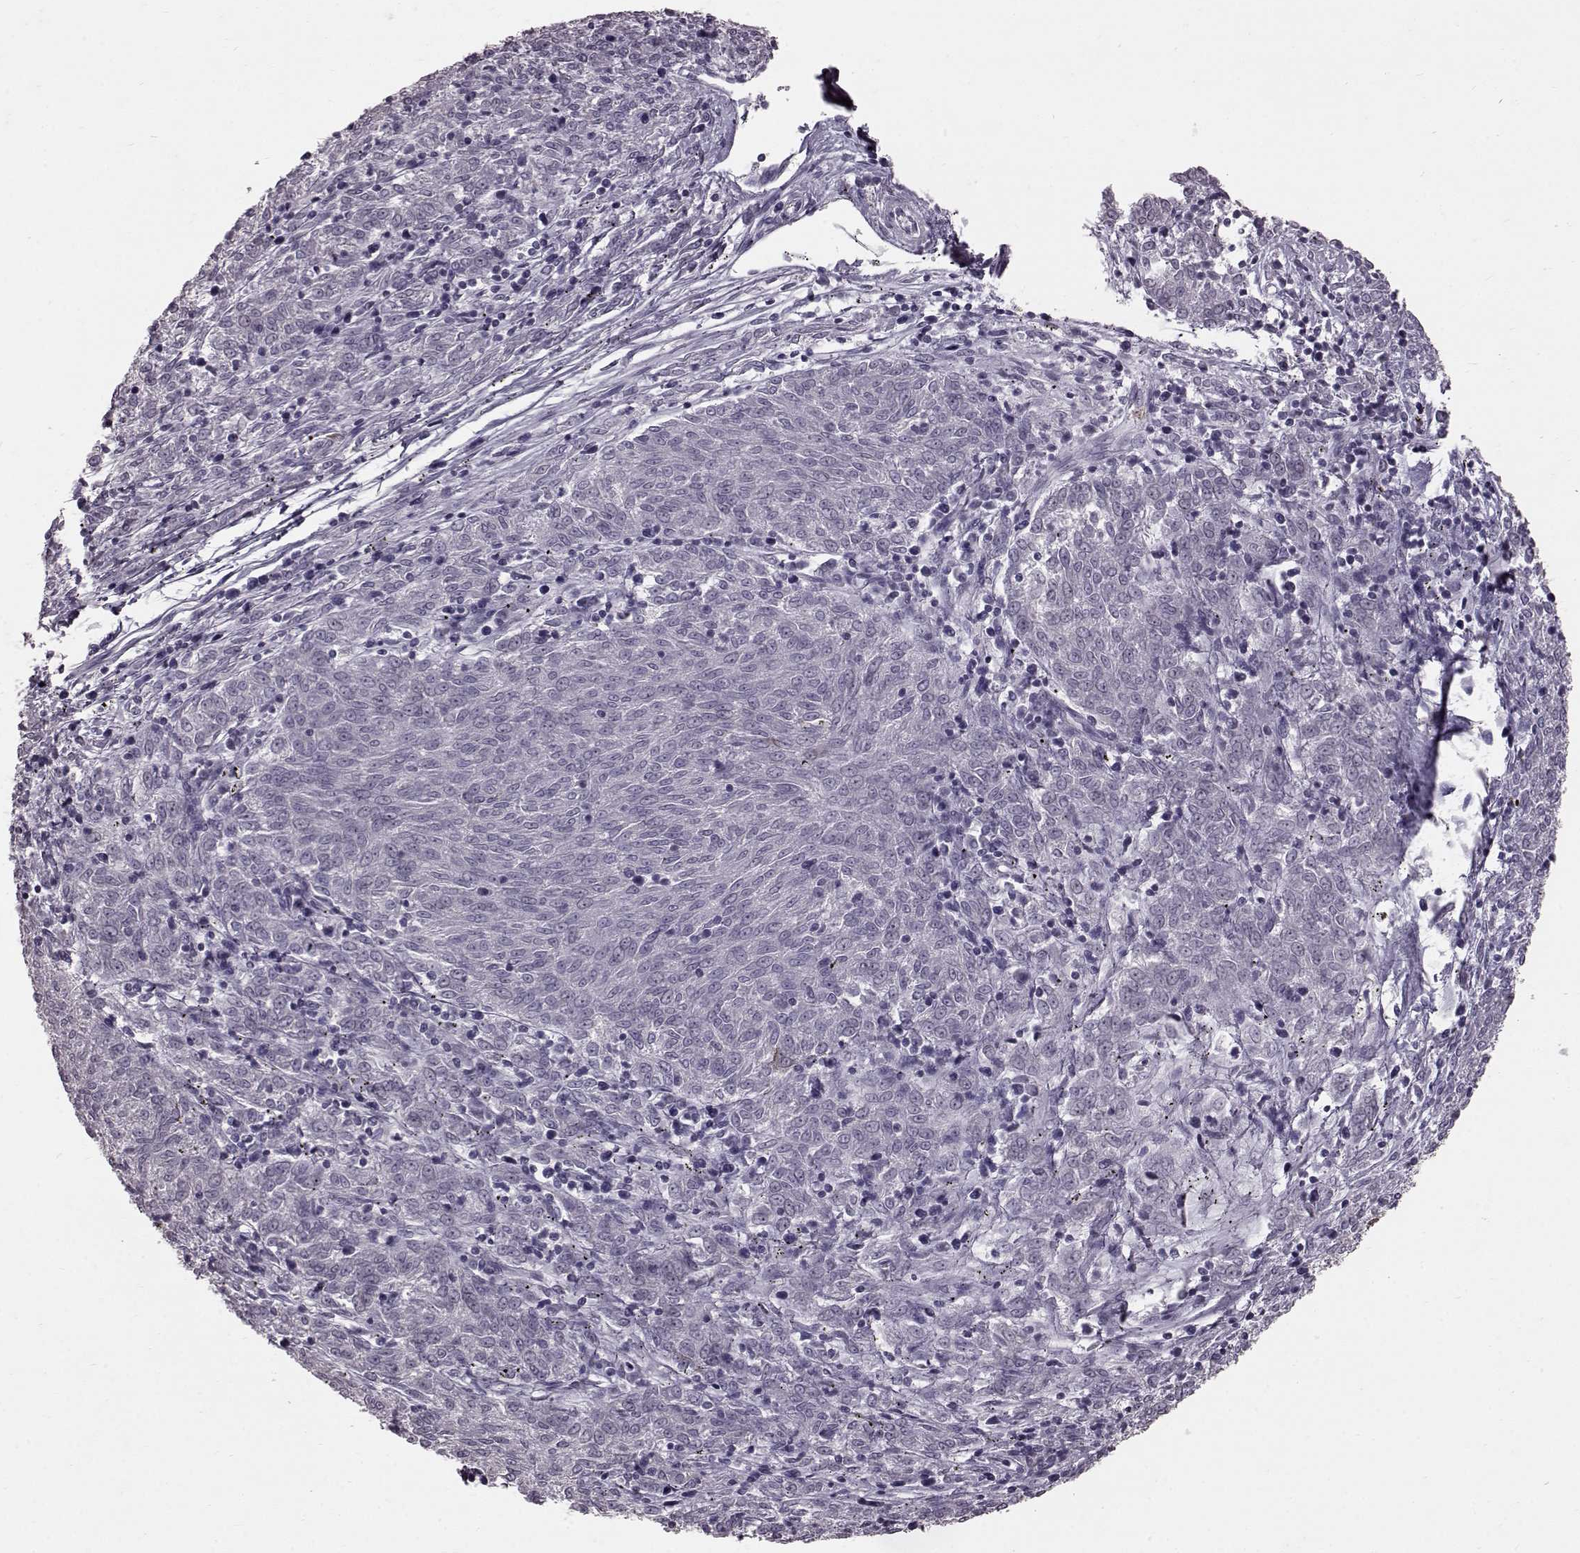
{"staining": {"intensity": "negative", "quantity": "none", "location": "none"}, "tissue": "melanoma", "cell_type": "Tumor cells", "image_type": "cancer", "snomed": [{"axis": "morphology", "description": "Malignant melanoma, NOS"}, {"axis": "topography", "description": "Skin"}], "caption": "Immunohistochemistry (IHC) micrograph of neoplastic tissue: human melanoma stained with DAB (3,3'-diaminobenzidine) demonstrates no significant protein expression in tumor cells.", "gene": "FUT4", "patient": {"sex": "female", "age": 72}}